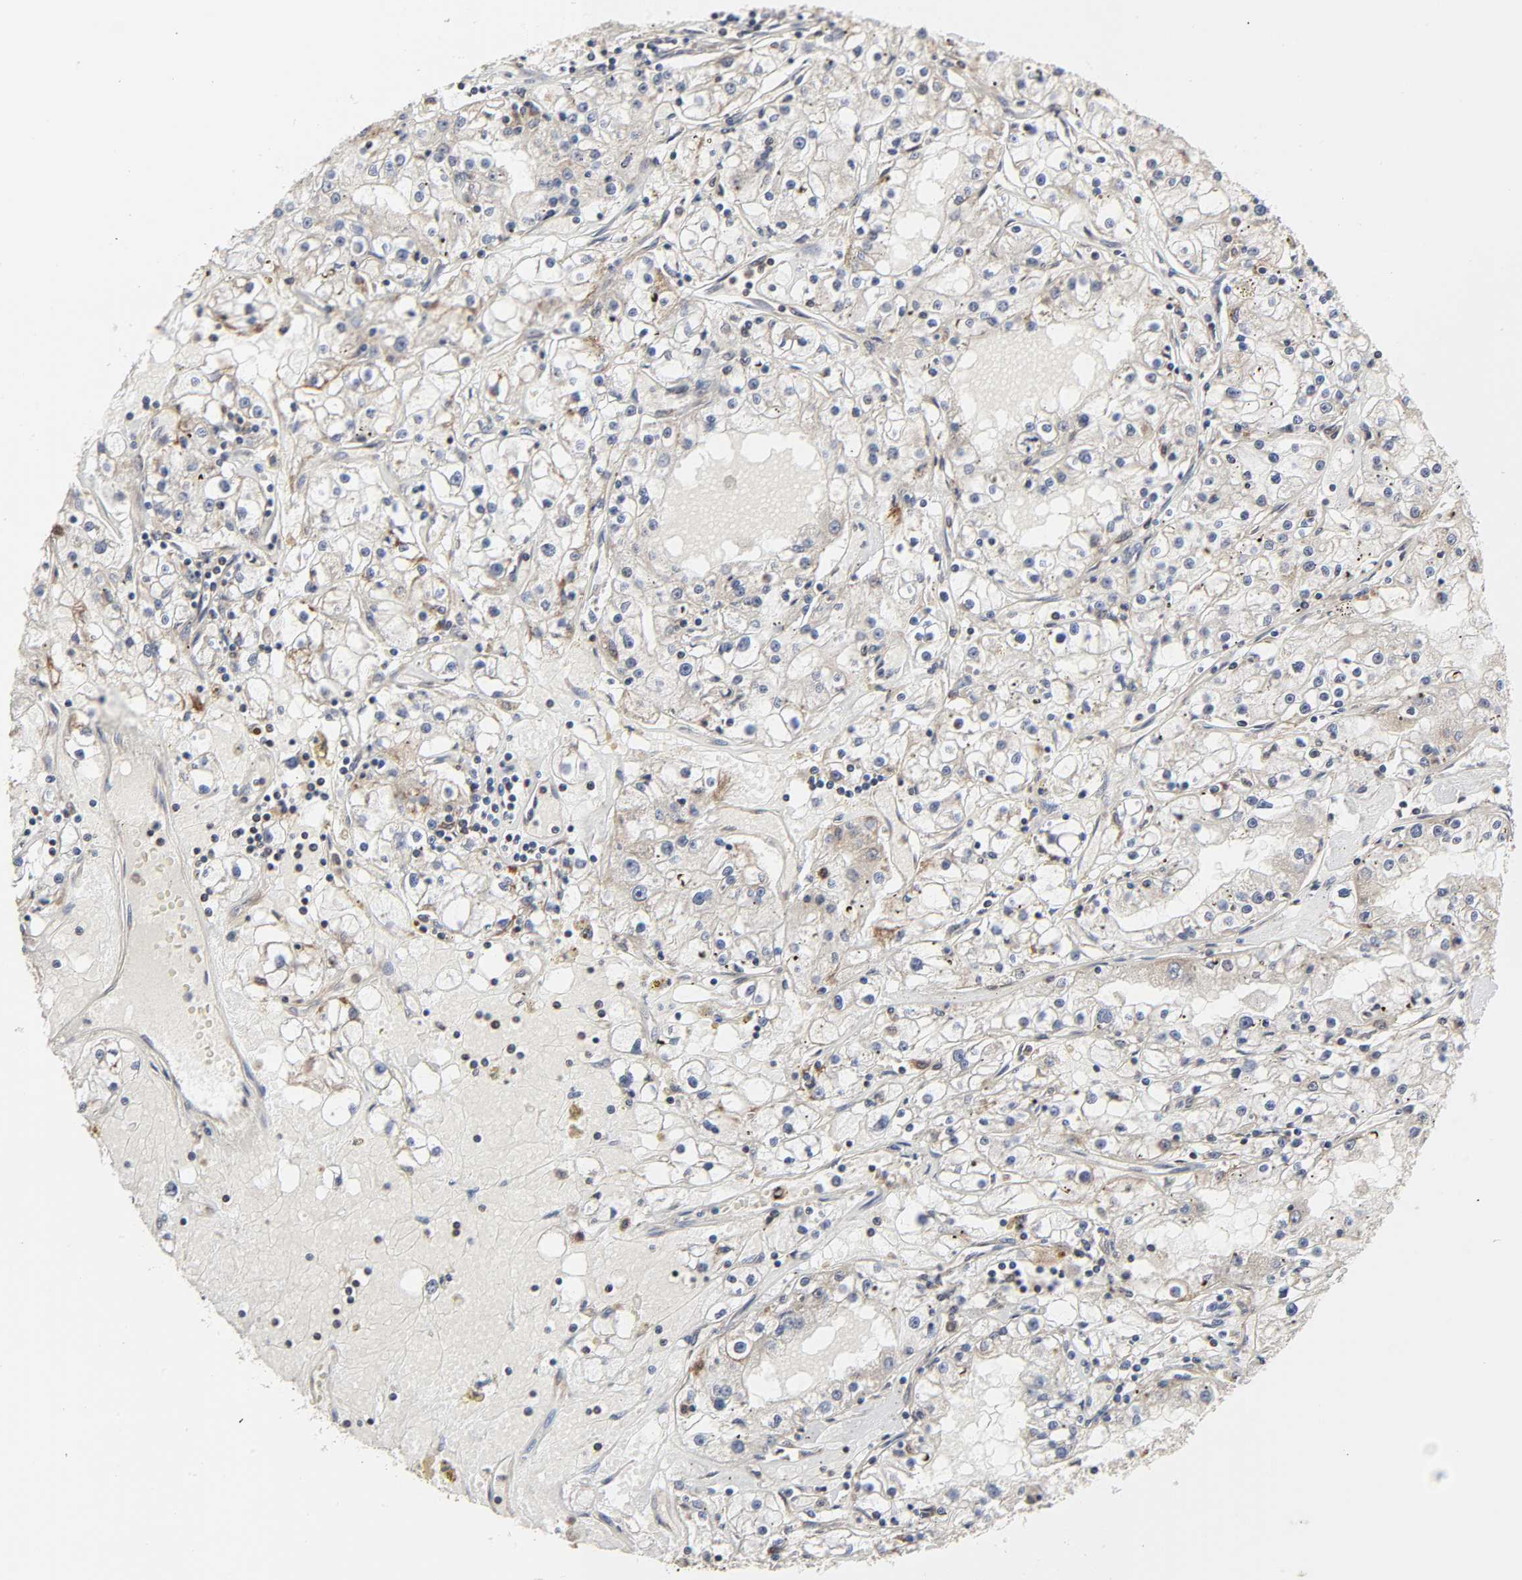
{"staining": {"intensity": "weak", "quantity": "25%-75%", "location": "cytoplasmic/membranous"}, "tissue": "renal cancer", "cell_type": "Tumor cells", "image_type": "cancer", "snomed": [{"axis": "morphology", "description": "Adenocarcinoma, NOS"}, {"axis": "topography", "description": "Kidney"}], "caption": "This is a micrograph of IHC staining of renal cancer (adenocarcinoma), which shows weak expression in the cytoplasmic/membranous of tumor cells.", "gene": "COX6B1", "patient": {"sex": "male", "age": 56}}